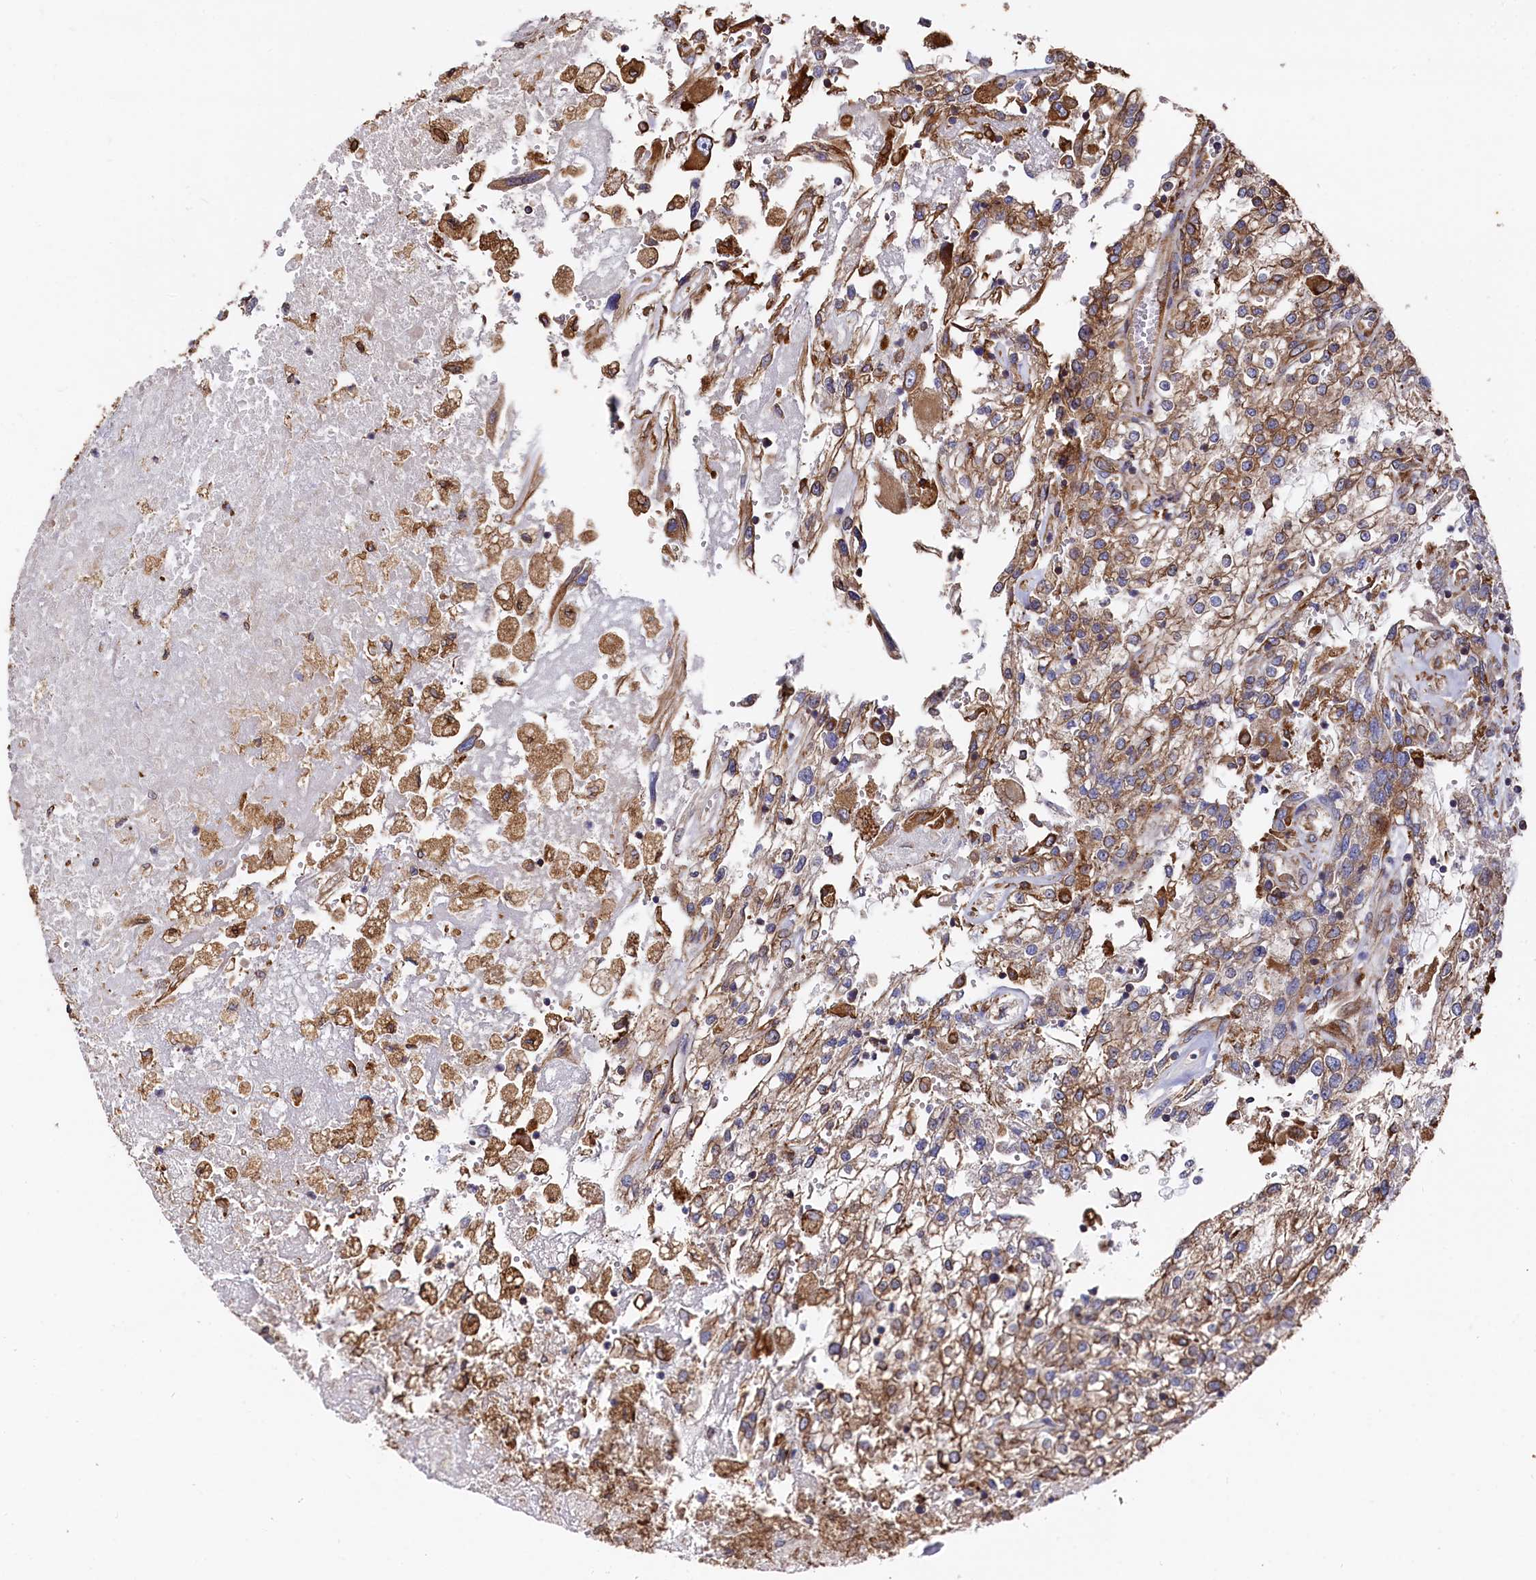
{"staining": {"intensity": "moderate", "quantity": ">75%", "location": "cytoplasmic/membranous"}, "tissue": "renal cancer", "cell_type": "Tumor cells", "image_type": "cancer", "snomed": [{"axis": "morphology", "description": "Adenocarcinoma, NOS"}, {"axis": "topography", "description": "Kidney"}], "caption": "The immunohistochemical stain shows moderate cytoplasmic/membranous staining in tumor cells of renal cancer tissue.", "gene": "NEURL1B", "patient": {"sex": "female", "age": 52}}